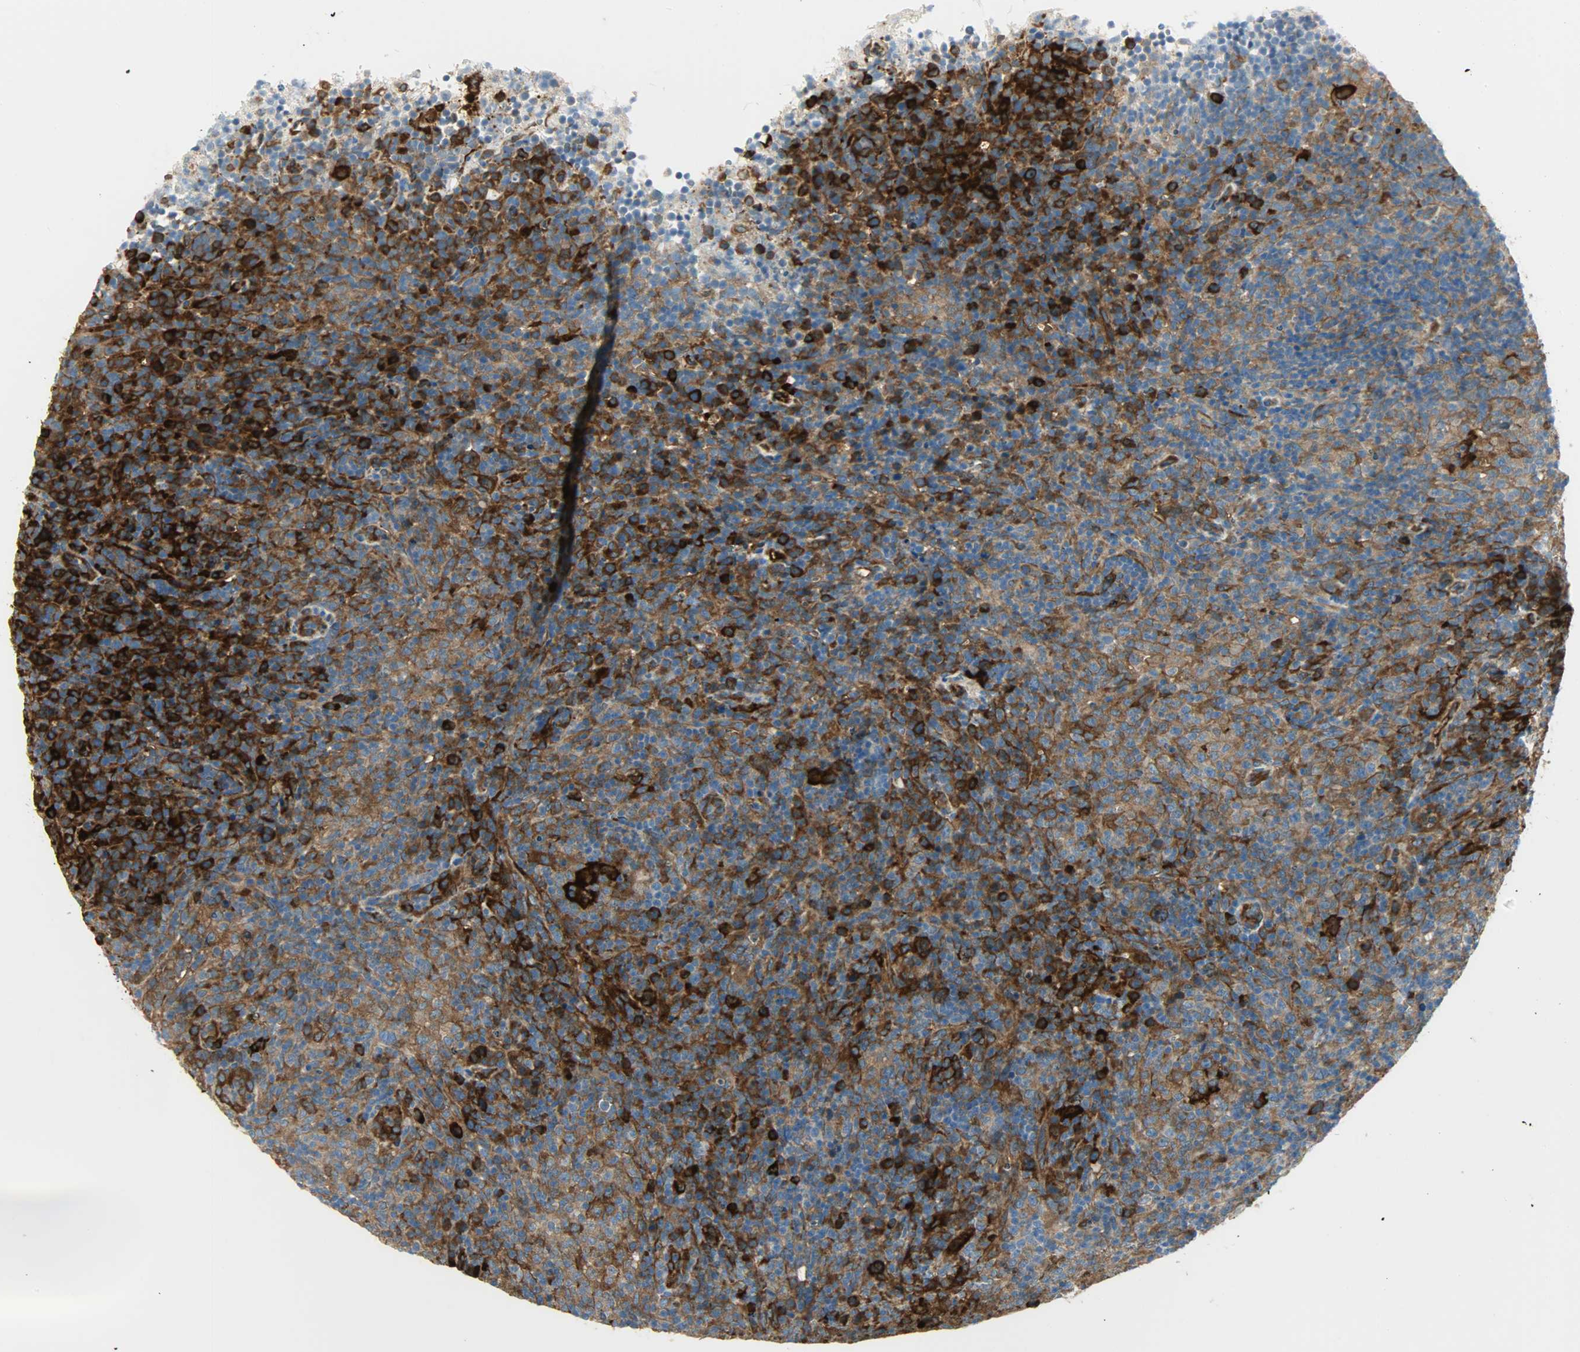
{"staining": {"intensity": "strong", "quantity": ">75%", "location": "cytoplasmic/membranous"}, "tissue": "lymphoma", "cell_type": "Tumor cells", "image_type": "cancer", "snomed": [{"axis": "morphology", "description": "Malignant lymphoma, non-Hodgkin's type, High grade"}, {"axis": "topography", "description": "Lymph node"}], "caption": "Strong cytoplasmic/membranous expression is appreciated in about >75% of tumor cells in lymphoma. The staining was performed using DAB (3,3'-diaminobenzidine) to visualize the protein expression in brown, while the nuclei were stained in blue with hematoxylin (Magnification: 20x).", "gene": "WARS1", "patient": {"sex": "female", "age": 76}}